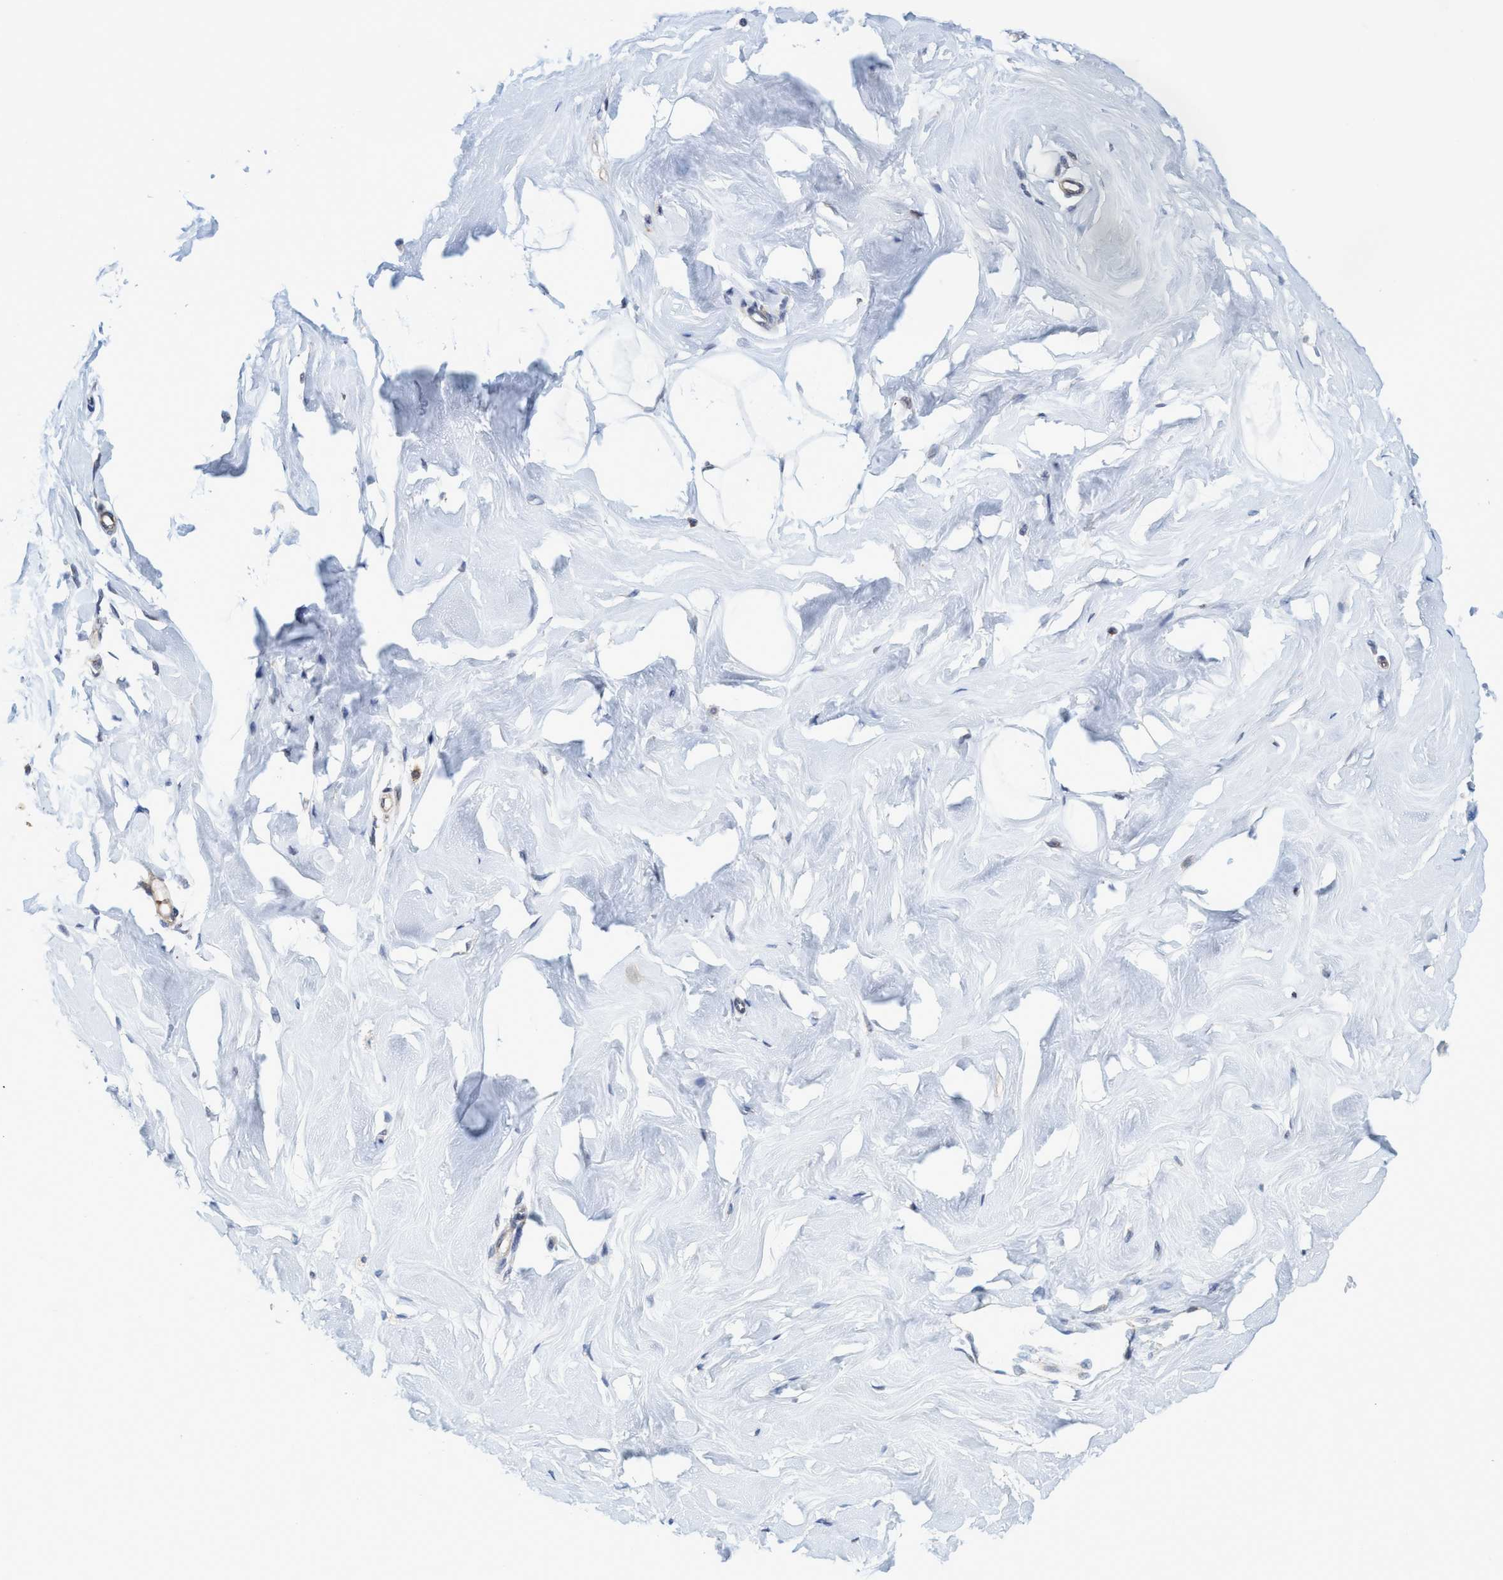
{"staining": {"intensity": "negative", "quantity": "none", "location": "none"}, "tissue": "breast", "cell_type": "Adipocytes", "image_type": "normal", "snomed": [{"axis": "morphology", "description": "Normal tissue, NOS"}, {"axis": "topography", "description": "Breast"}], "caption": "Immunohistochemical staining of benign breast displays no significant staining in adipocytes.", "gene": "POLR1F", "patient": {"sex": "female", "age": 23}}